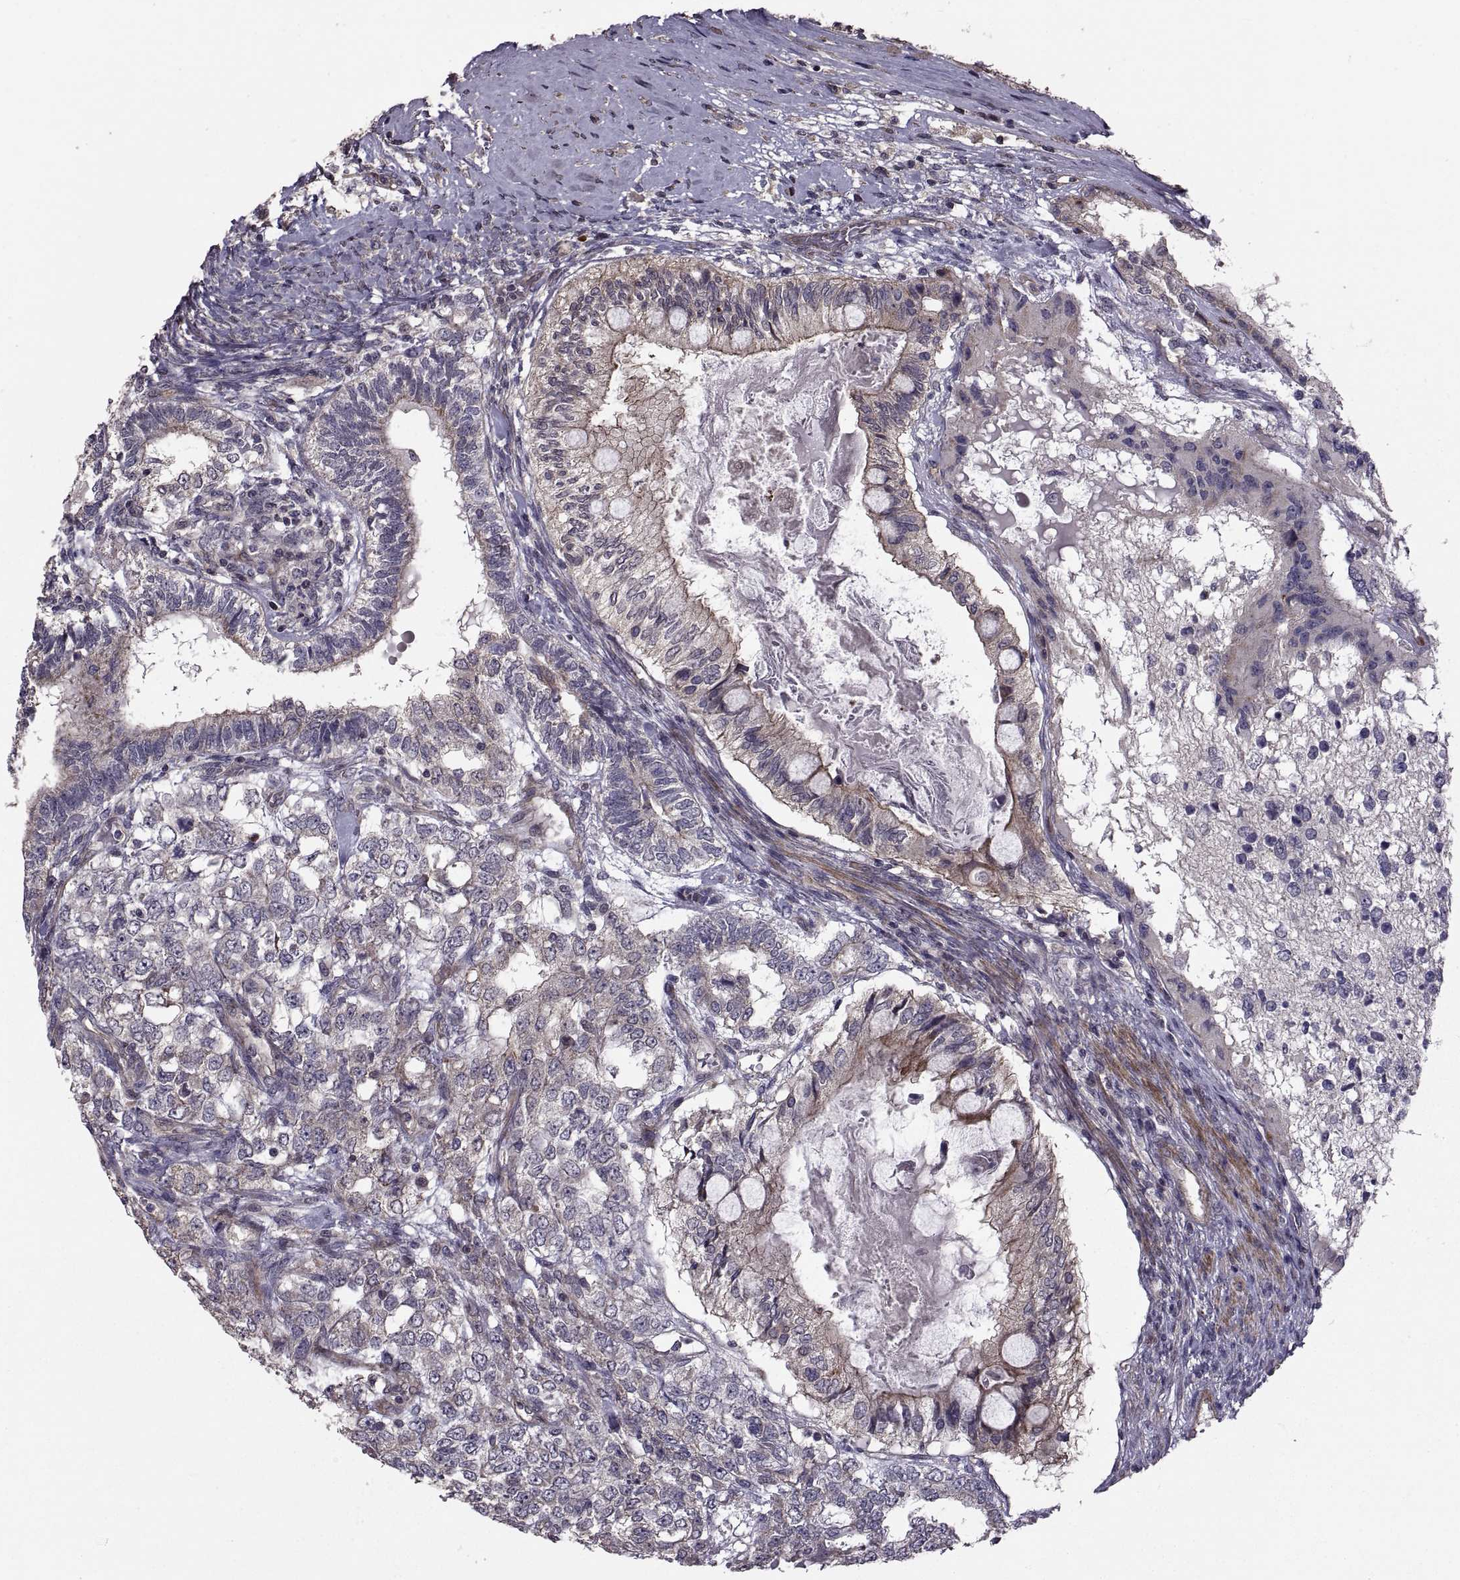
{"staining": {"intensity": "moderate", "quantity": "25%-75%", "location": "cytoplasmic/membranous"}, "tissue": "testis cancer", "cell_type": "Tumor cells", "image_type": "cancer", "snomed": [{"axis": "morphology", "description": "Seminoma, NOS"}, {"axis": "morphology", "description": "Carcinoma, Embryonal, NOS"}, {"axis": "topography", "description": "Testis"}], "caption": "Testis cancer stained with DAB (3,3'-diaminobenzidine) immunohistochemistry reveals medium levels of moderate cytoplasmic/membranous positivity in approximately 25%-75% of tumor cells.", "gene": "PMM2", "patient": {"sex": "male", "age": 41}}